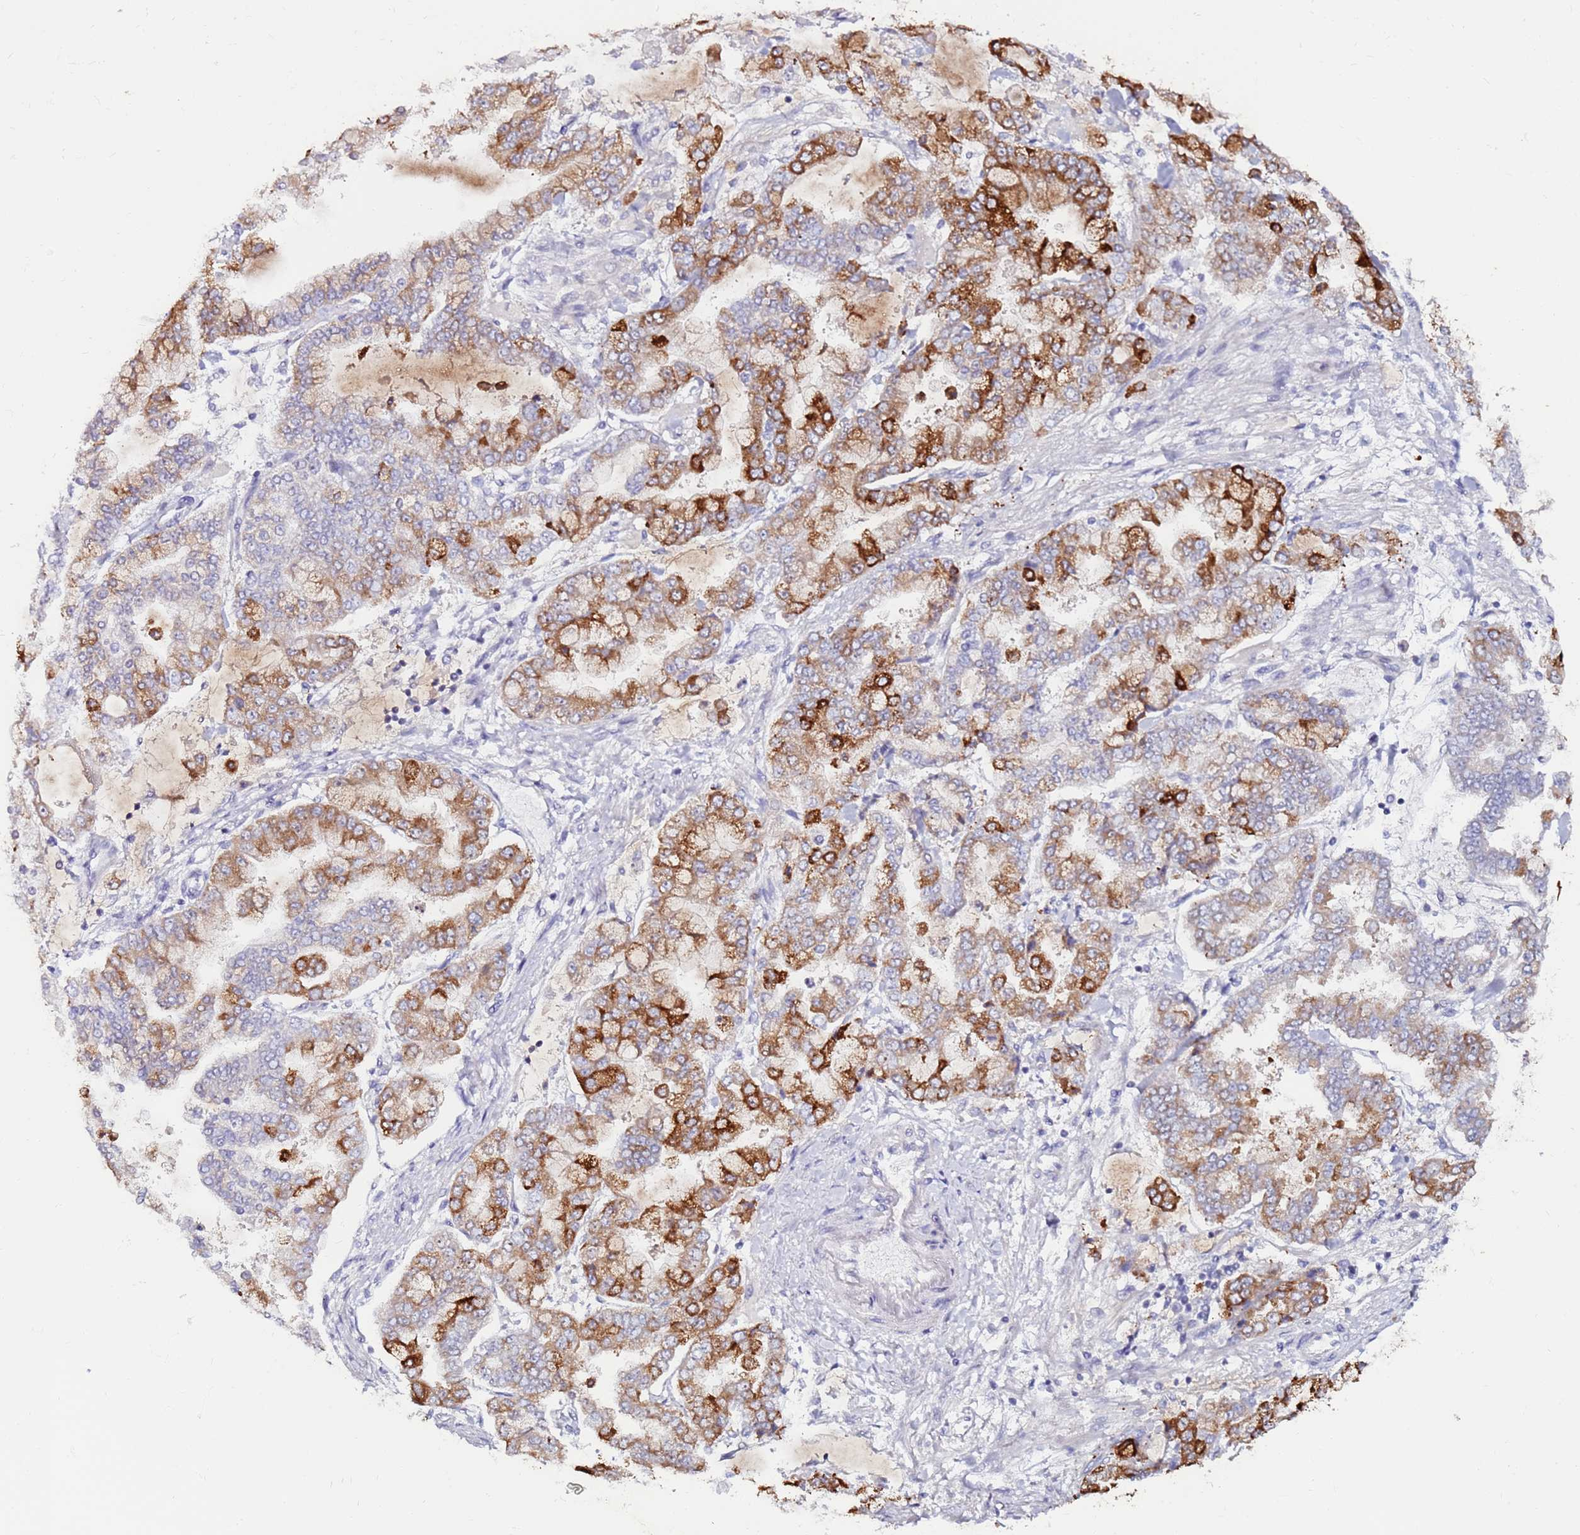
{"staining": {"intensity": "moderate", "quantity": ">75%", "location": "cytoplasmic/membranous"}, "tissue": "stomach cancer", "cell_type": "Tumor cells", "image_type": "cancer", "snomed": [{"axis": "morphology", "description": "Normal tissue, NOS"}, {"axis": "morphology", "description": "Adenocarcinoma, NOS"}, {"axis": "topography", "description": "Stomach, upper"}, {"axis": "topography", "description": "Stomach"}], "caption": "Protein expression analysis of stomach cancer reveals moderate cytoplasmic/membranous expression in about >75% of tumor cells. (Stains: DAB (3,3'-diaminobenzidine) in brown, nuclei in blue, Microscopy: brightfield microscopy at high magnification).", "gene": "SRRM5", "patient": {"sex": "male", "age": 76}}